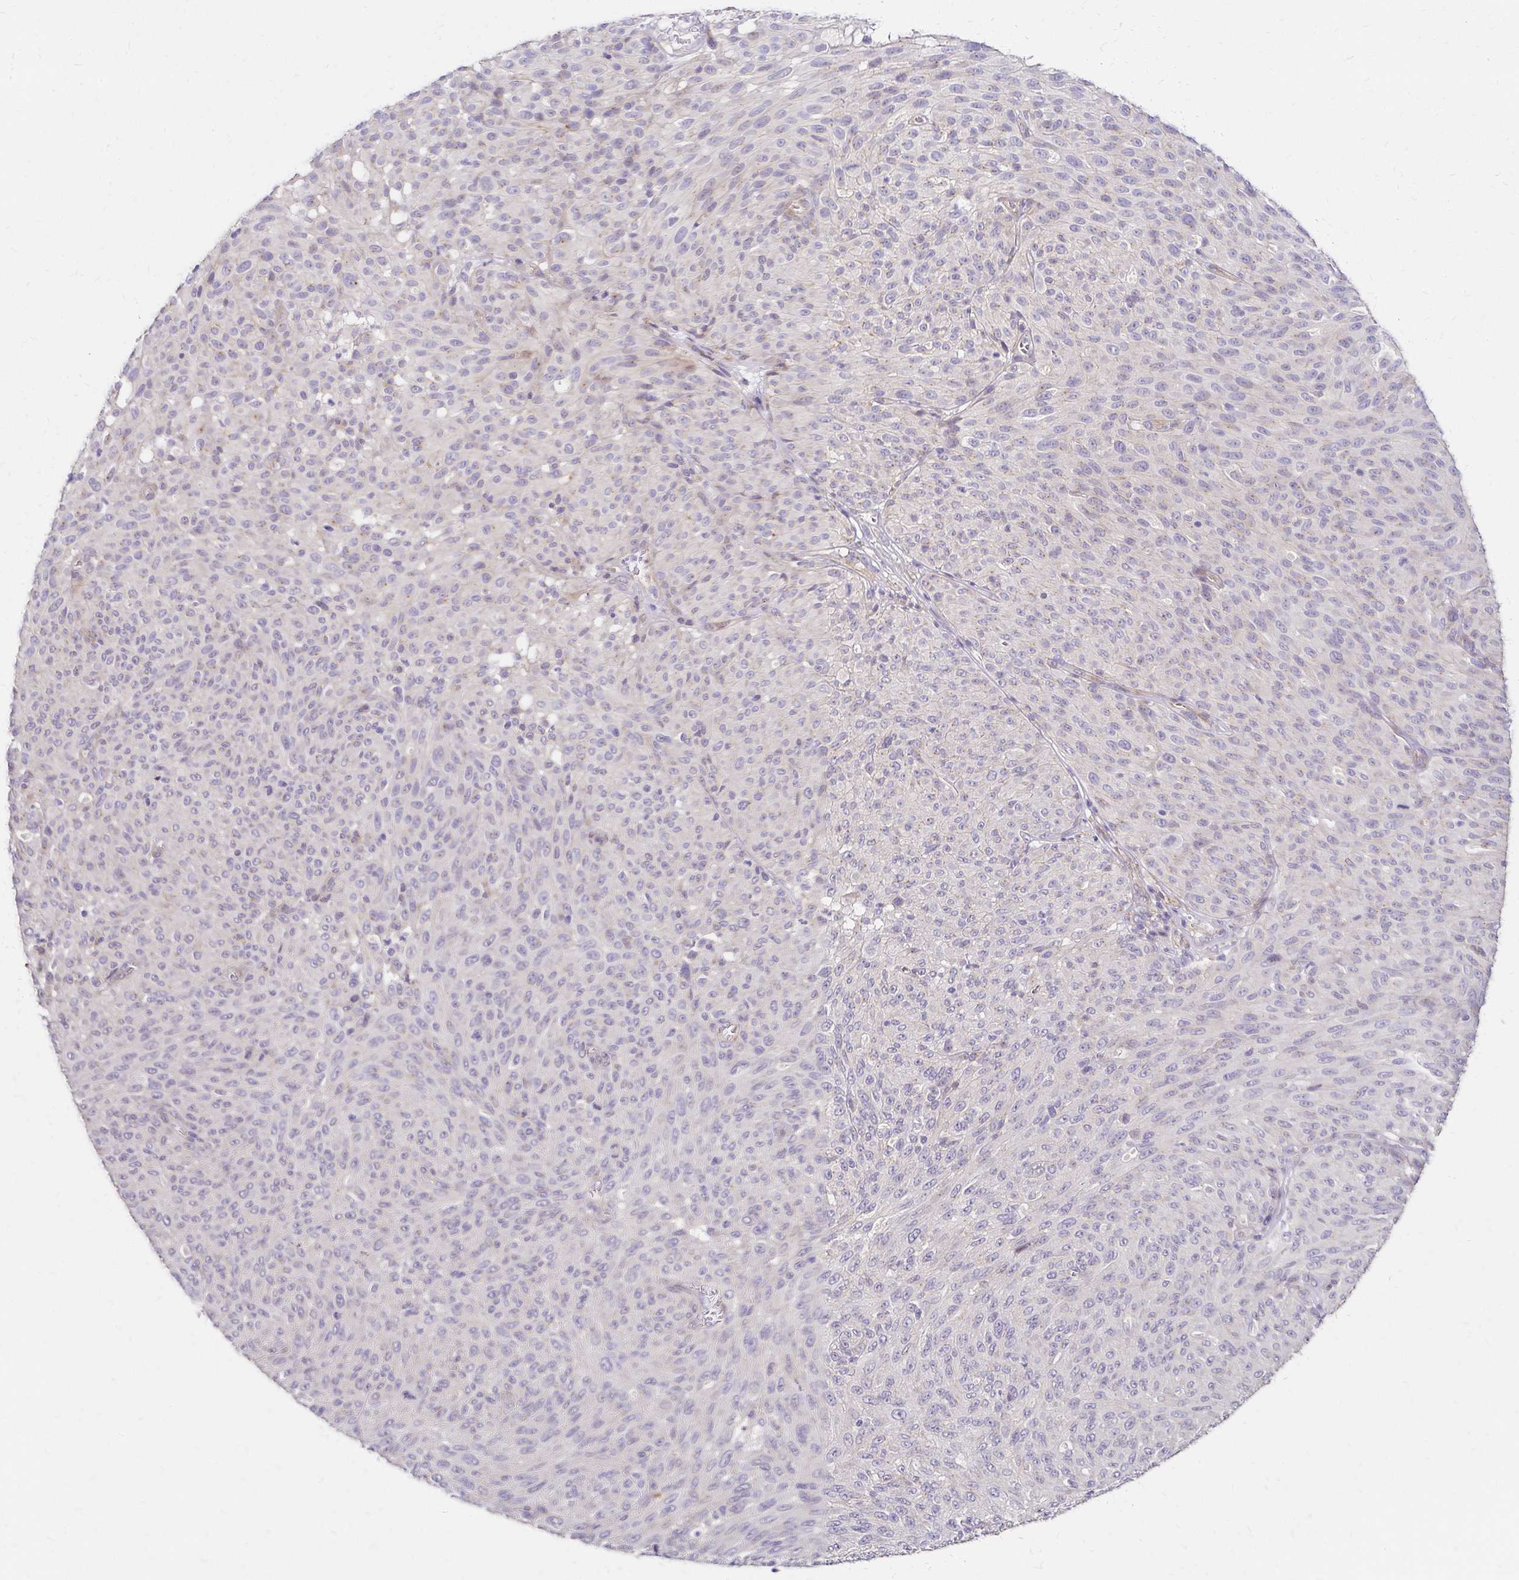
{"staining": {"intensity": "negative", "quantity": "none", "location": "none"}, "tissue": "melanoma", "cell_type": "Tumor cells", "image_type": "cancer", "snomed": [{"axis": "morphology", "description": "Malignant melanoma, NOS"}, {"axis": "topography", "description": "Skin"}], "caption": "Human malignant melanoma stained for a protein using immunohistochemistry (IHC) shows no positivity in tumor cells.", "gene": "PRIMA1", "patient": {"sex": "male", "age": 85}}